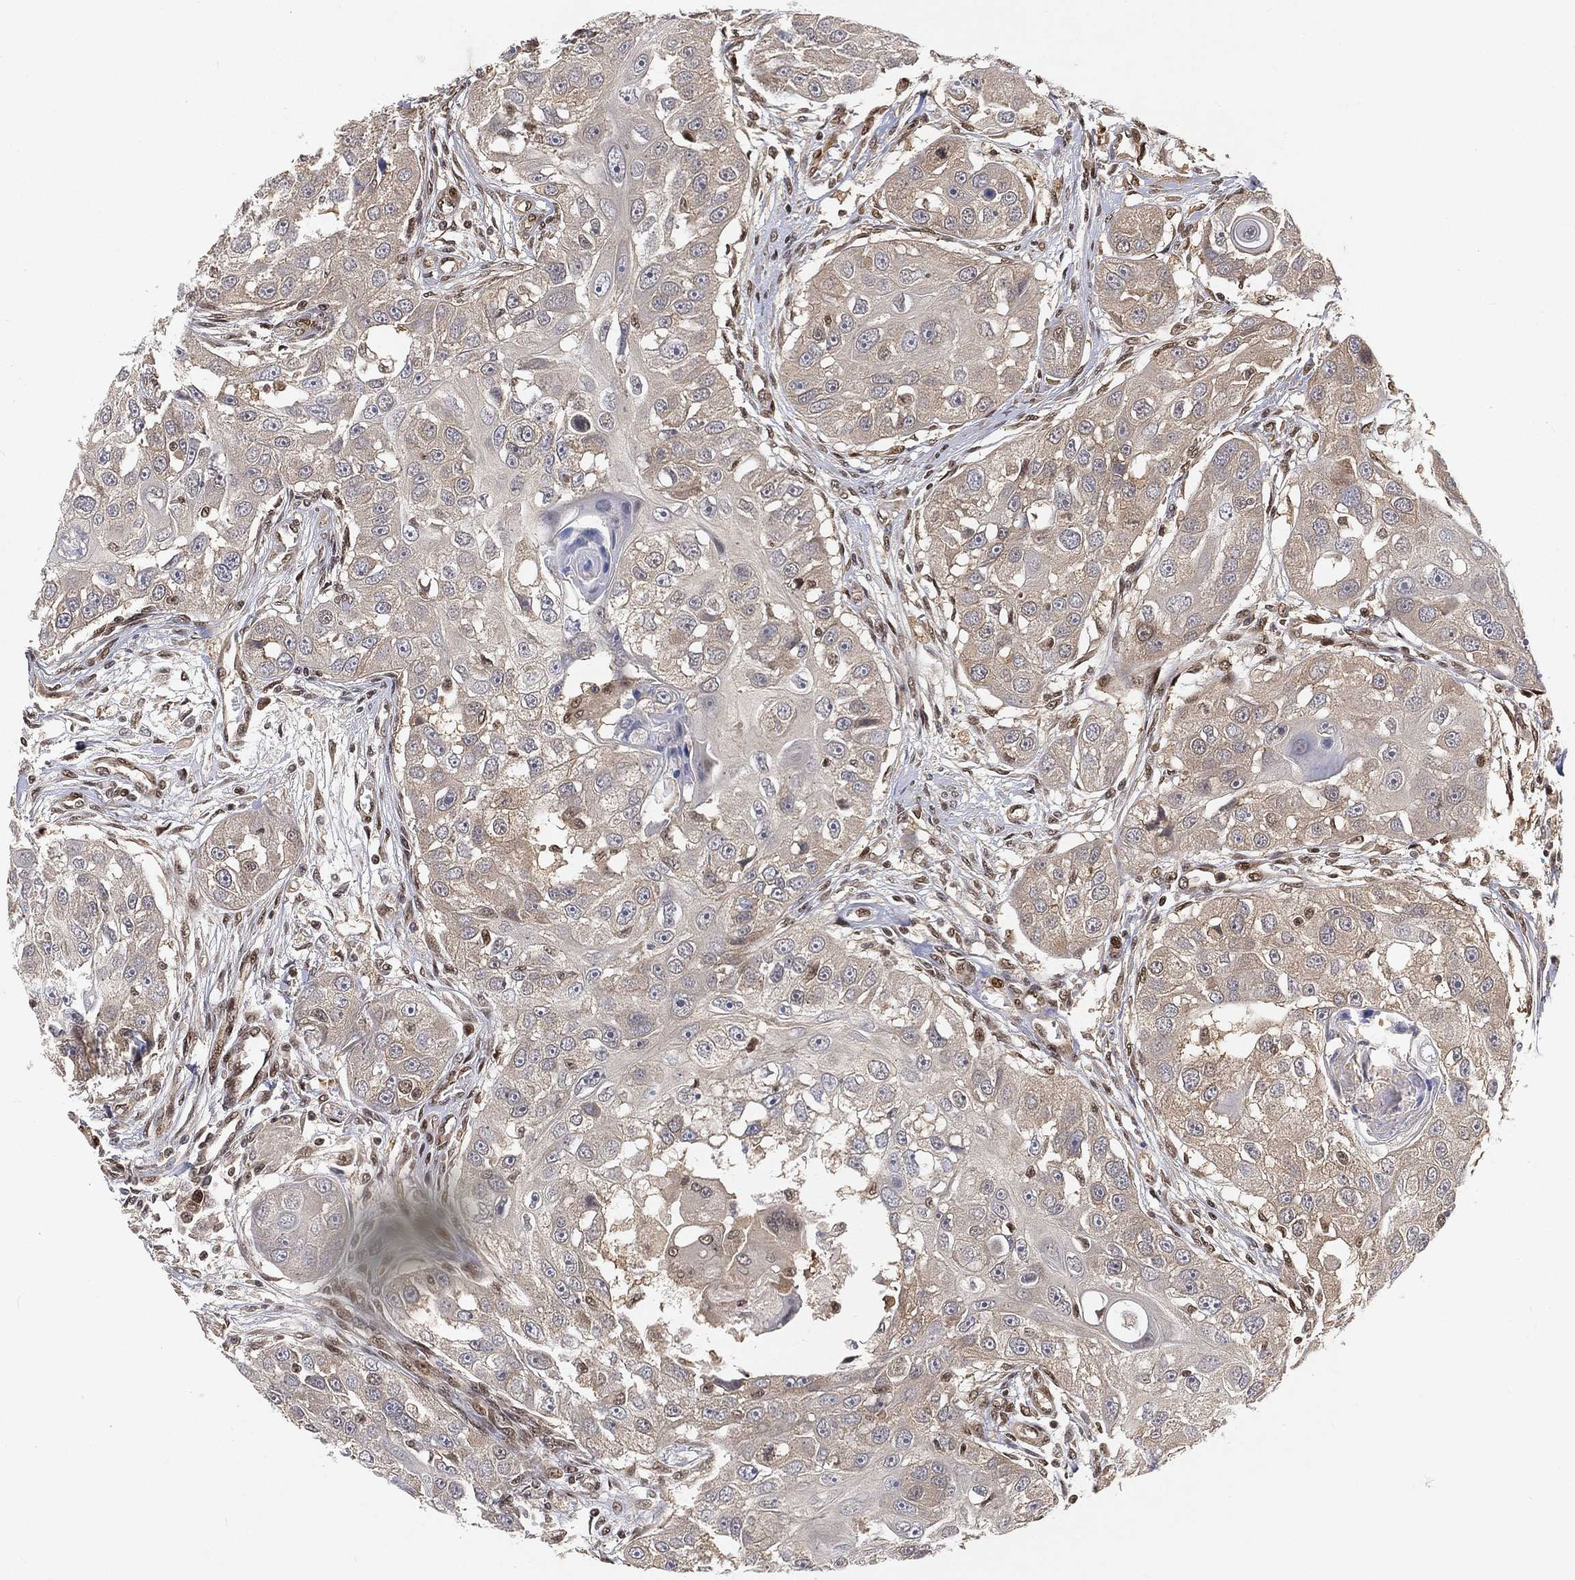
{"staining": {"intensity": "negative", "quantity": "none", "location": "none"}, "tissue": "head and neck cancer", "cell_type": "Tumor cells", "image_type": "cancer", "snomed": [{"axis": "morphology", "description": "Squamous cell carcinoma, NOS"}, {"axis": "topography", "description": "Head-Neck"}], "caption": "High magnification brightfield microscopy of head and neck cancer (squamous cell carcinoma) stained with DAB (3,3'-diaminobenzidine) (brown) and counterstained with hematoxylin (blue): tumor cells show no significant staining. (Brightfield microscopy of DAB immunohistochemistry at high magnification).", "gene": "CRTC3", "patient": {"sex": "male", "age": 51}}